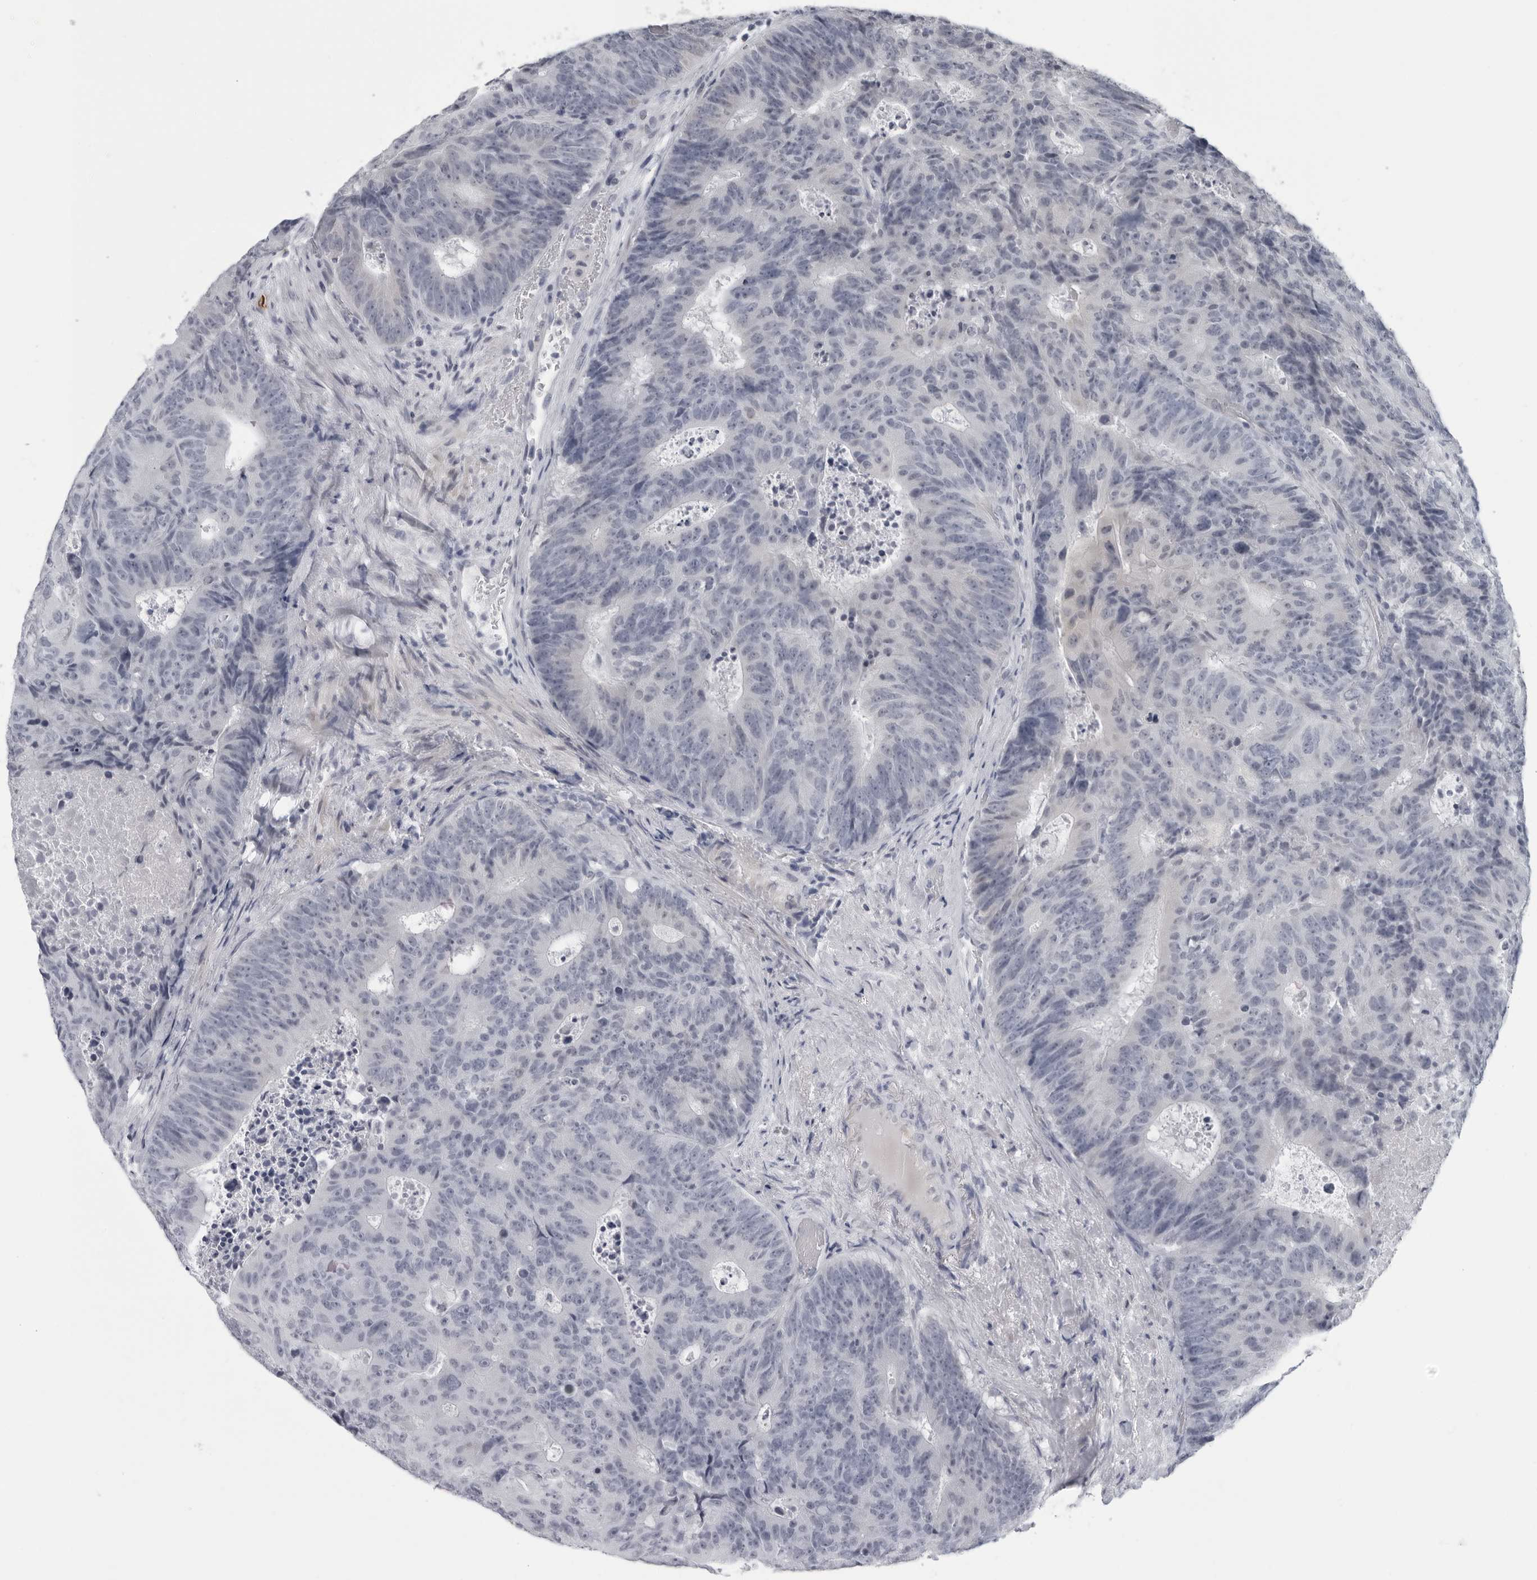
{"staining": {"intensity": "negative", "quantity": "none", "location": "none"}, "tissue": "colorectal cancer", "cell_type": "Tumor cells", "image_type": "cancer", "snomed": [{"axis": "morphology", "description": "Adenocarcinoma, NOS"}, {"axis": "topography", "description": "Colon"}], "caption": "An image of human colorectal cancer is negative for staining in tumor cells.", "gene": "OPLAH", "patient": {"sex": "male", "age": 87}}